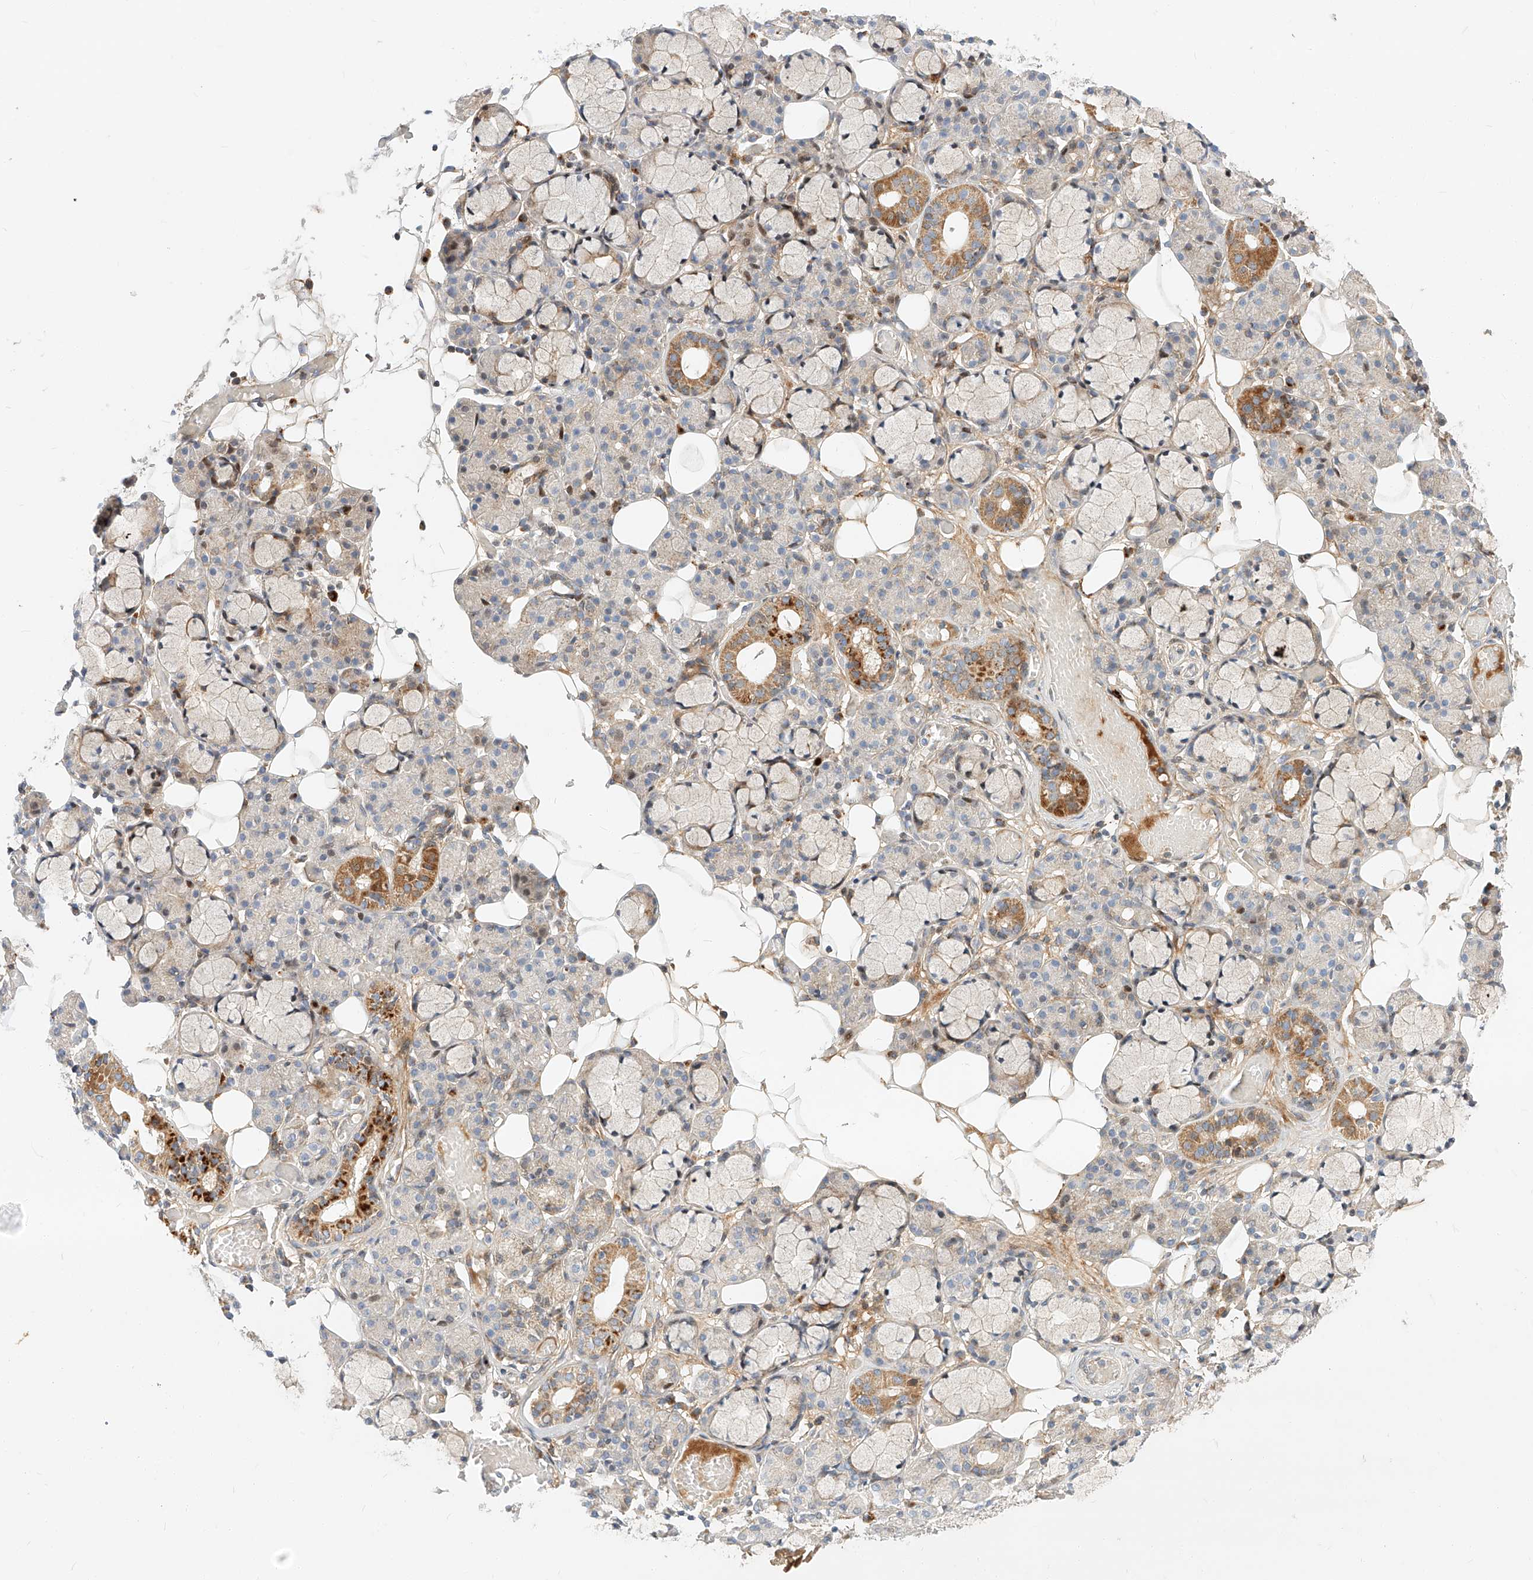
{"staining": {"intensity": "strong", "quantity": "<25%", "location": "cytoplasmic/membranous"}, "tissue": "salivary gland", "cell_type": "Glandular cells", "image_type": "normal", "snomed": [{"axis": "morphology", "description": "Normal tissue, NOS"}, {"axis": "topography", "description": "Salivary gland"}], "caption": "IHC (DAB (3,3'-diaminobenzidine)) staining of unremarkable human salivary gland shows strong cytoplasmic/membranous protein expression in approximately <25% of glandular cells.", "gene": "OSGEPL1", "patient": {"sex": "male", "age": 63}}